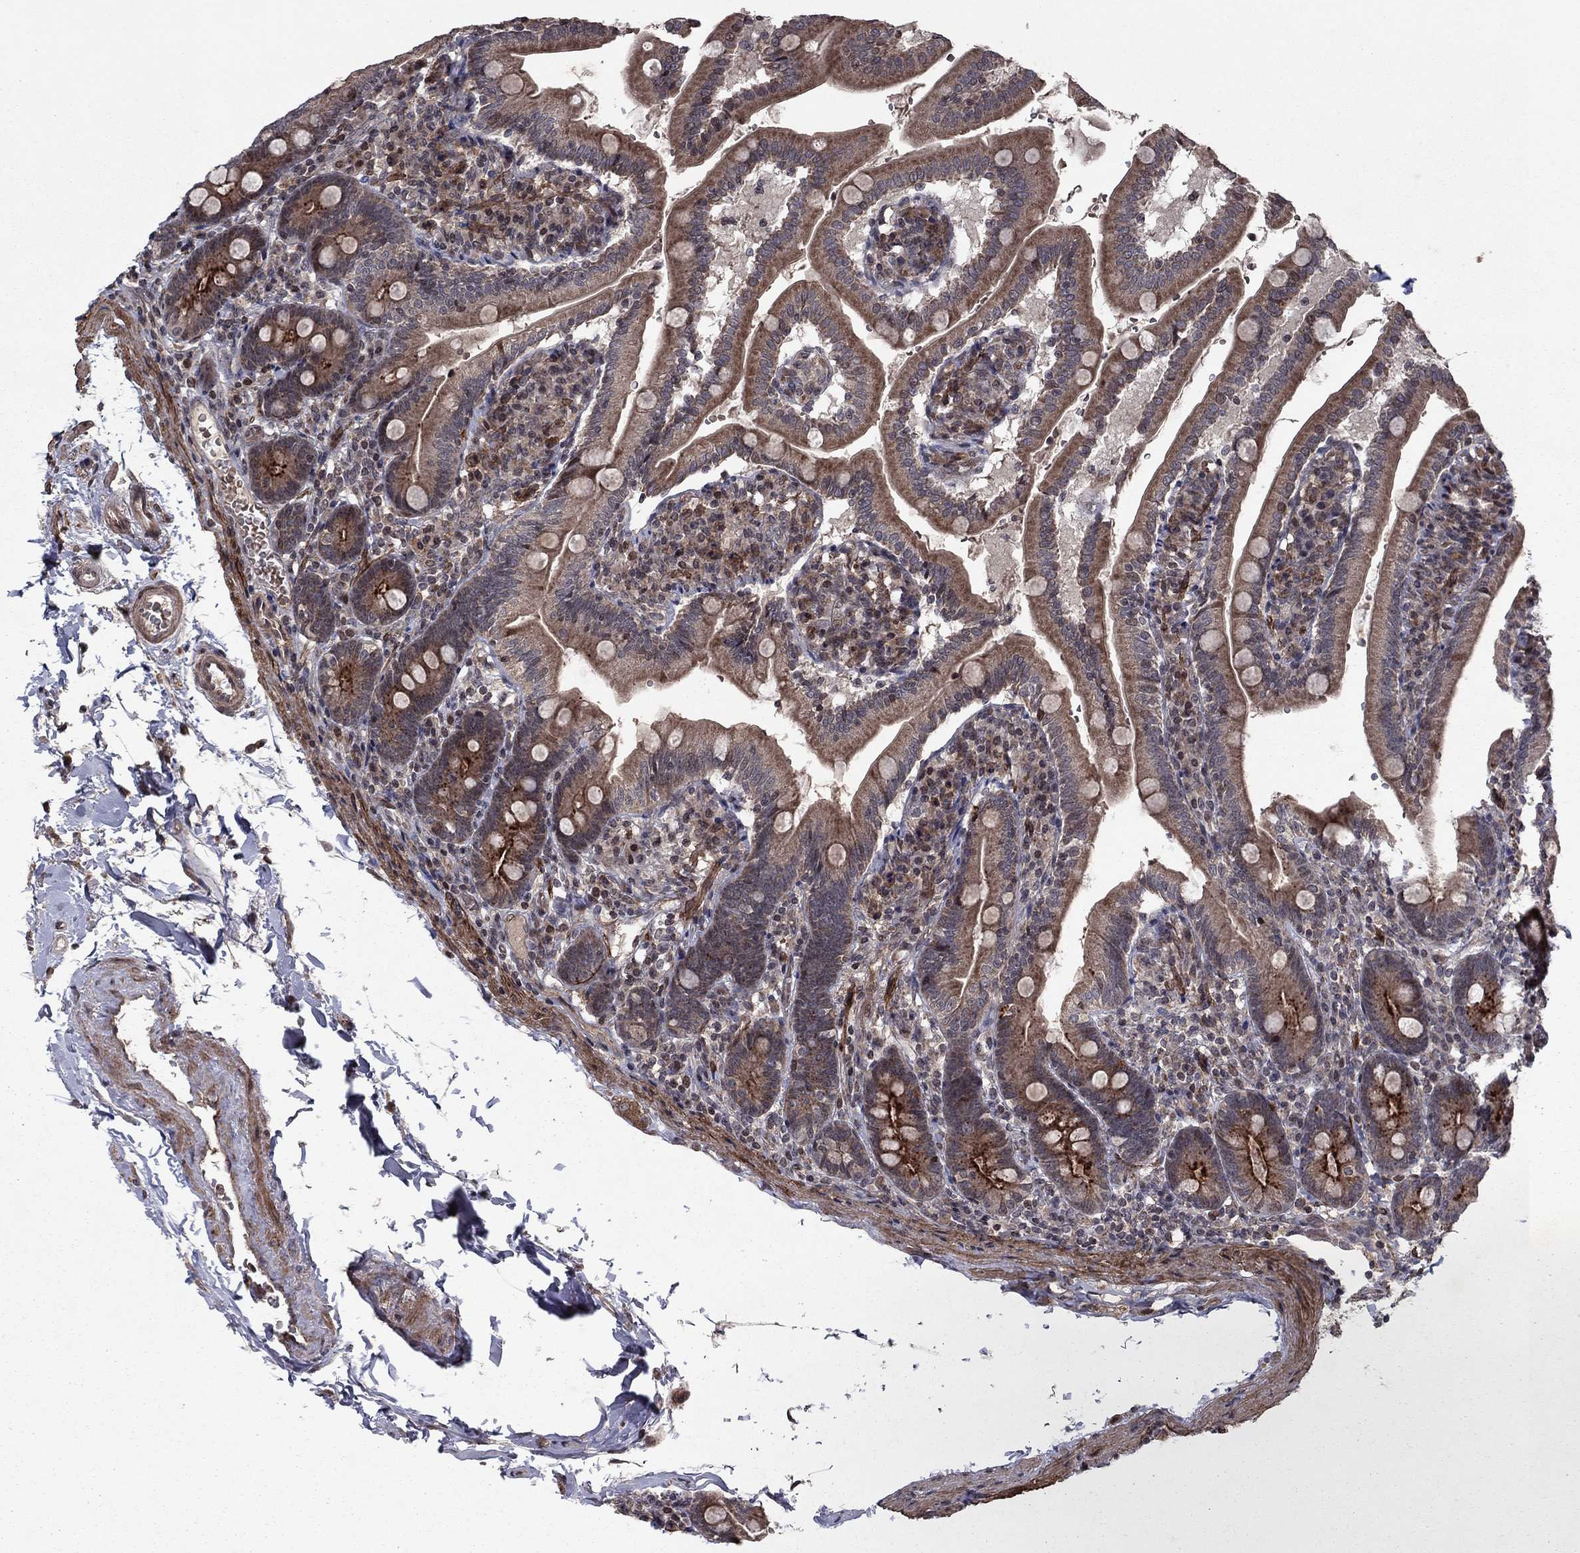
{"staining": {"intensity": "strong", "quantity": "25%-75%", "location": "cytoplasmic/membranous"}, "tissue": "duodenum", "cell_type": "Glandular cells", "image_type": "normal", "snomed": [{"axis": "morphology", "description": "Normal tissue, NOS"}, {"axis": "topography", "description": "Duodenum"}], "caption": "Immunohistochemistry (IHC) staining of unremarkable duodenum, which exhibits high levels of strong cytoplasmic/membranous staining in approximately 25%-75% of glandular cells indicating strong cytoplasmic/membranous protein positivity. The staining was performed using DAB (brown) for protein detection and nuclei were counterstained in hematoxylin (blue).", "gene": "SORBS1", "patient": {"sex": "female", "age": 67}}